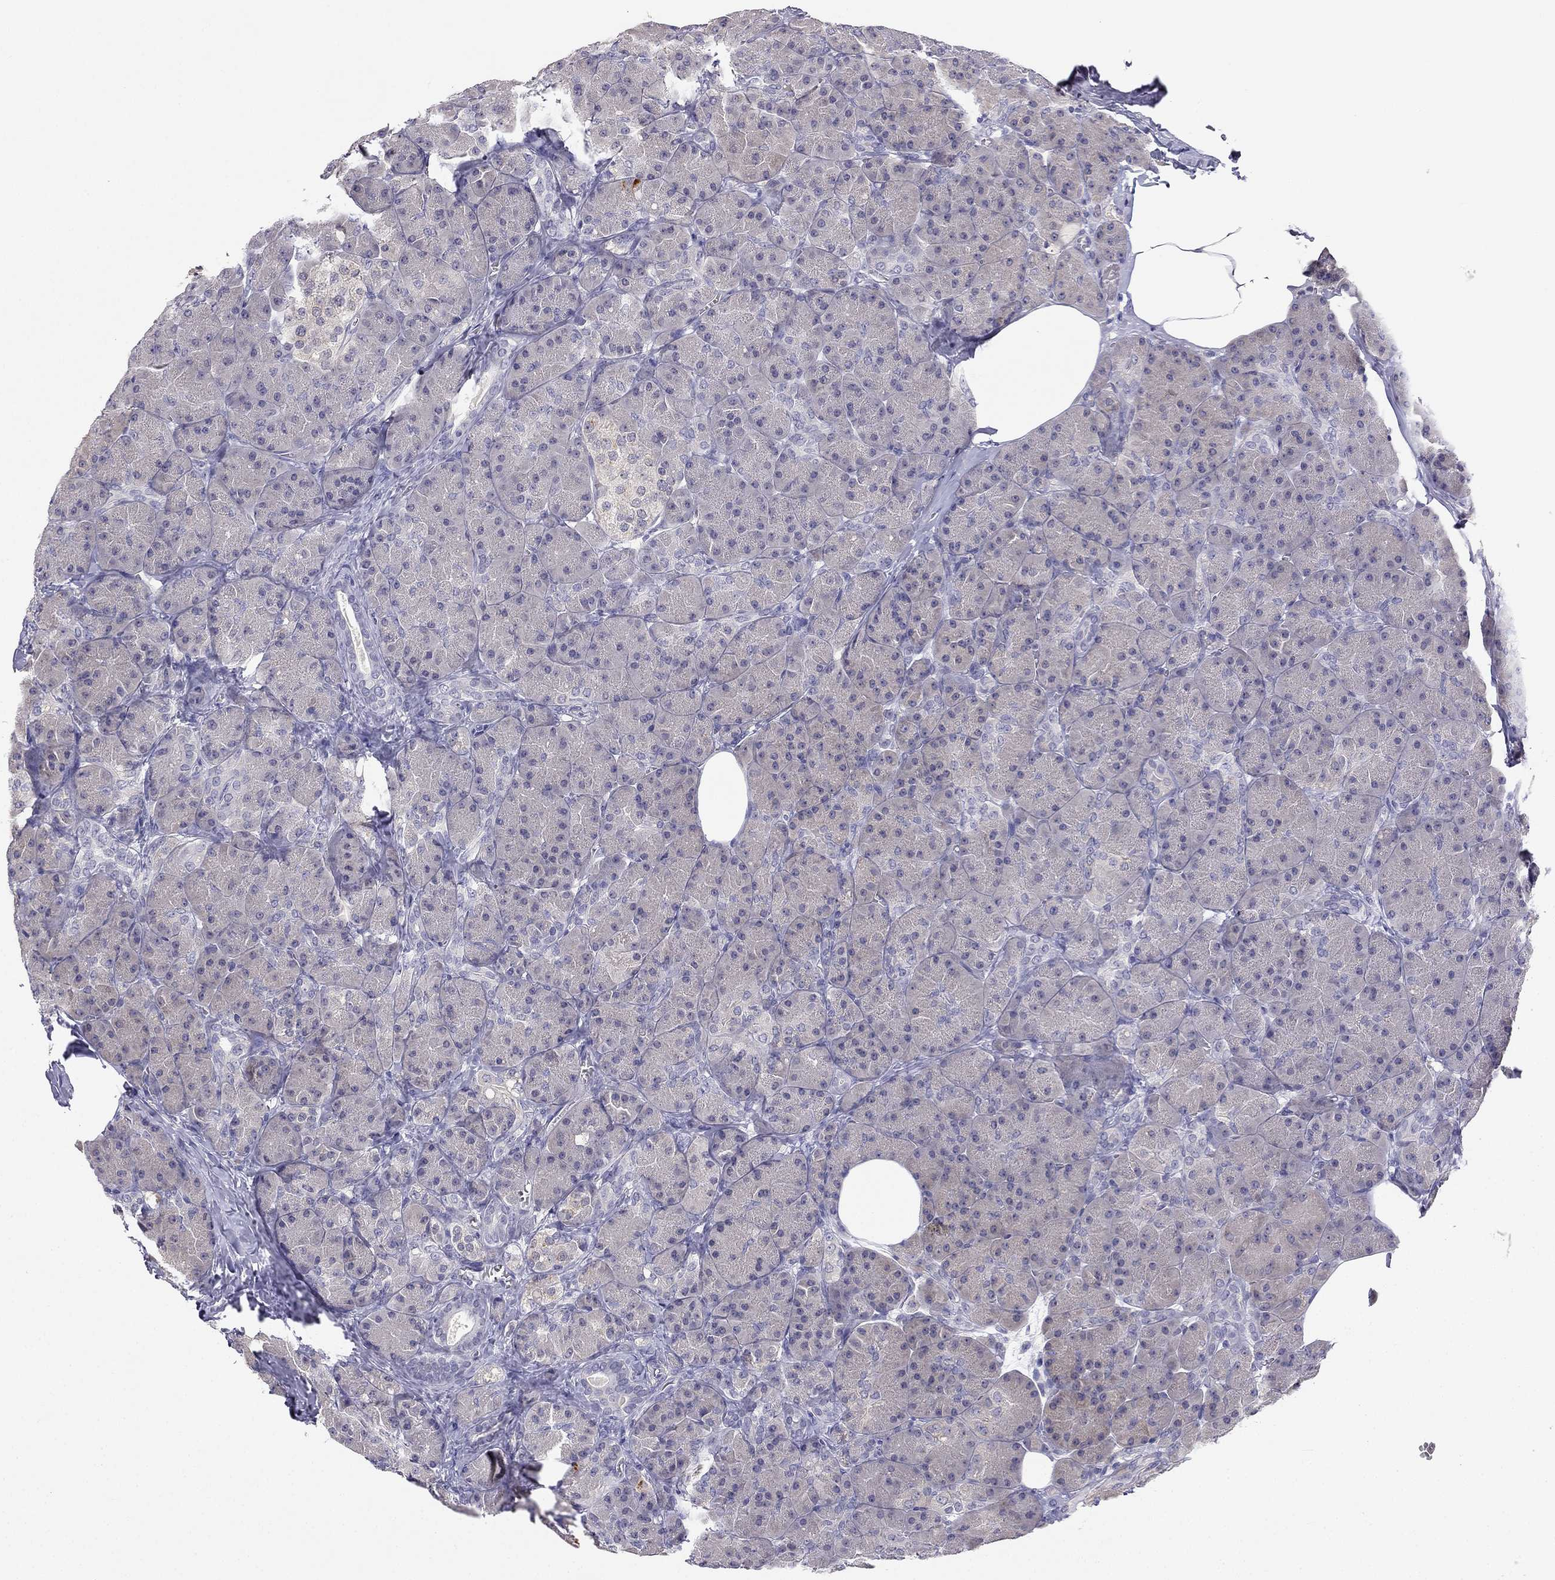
{"staining": {"intensity": "negative", "quantity": "none", "location": "none"}, "tissue": "pancreas", "cell_type": "Exocrine glandular cells", "image_type": "normal", "snomed": [{"axis": "morphology", "description": "Normal tissue, NOS"}, {"axis": "topography", "description": "Pancreas"}], "caption": "Histopathology image shows no protein staining in exocrine glandular cells of benign pancreas.", "gene": "C16orf89", "patient": {"sex": "male", "age": 57}}